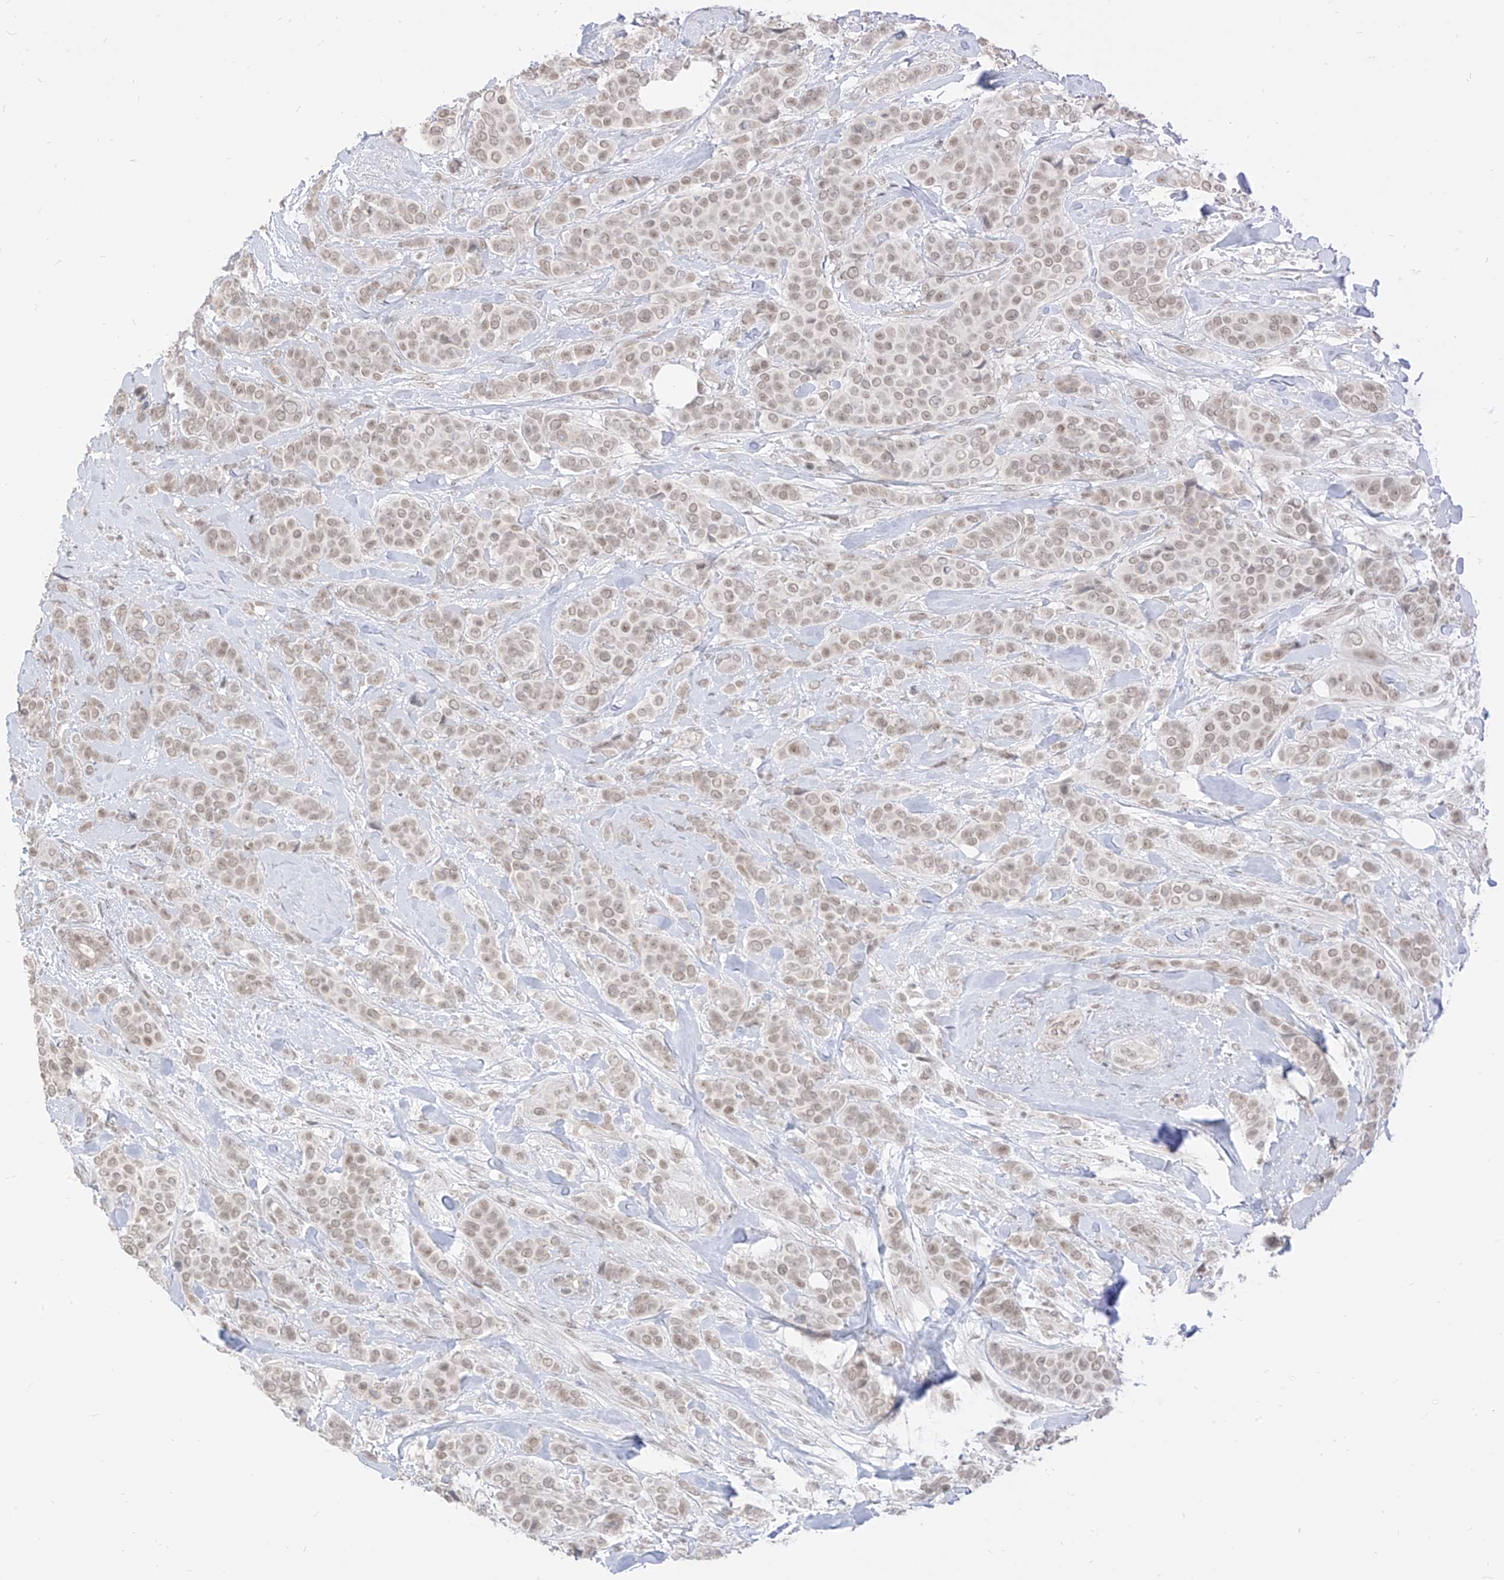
{"staining": {"intensity": "weak", "quantity": ">75%", "location": "nuclear"}, "tissue": "breast cancer", "cell_type": "Tumor cells", "image_type": "cancer", "snomed": [{"axis": "morphology", "description": "Lobular carcinoma"}, {"axis": "topography", "description": "Breast"}], "caption": "Breast lobular carcinoma was stained to show a protein in brown. There is low levels of weak nuclear expression in about >75% of tumor cells. The staining was performed using DAB (3,3'-diaminobenzidine) to visualize the protein expression in brown, while the nuclei were stained in blue with hematoxylin (Magnification: 20x).", "gene": "SUPT5H", "patient": {"sex": "female", "age": 51}}